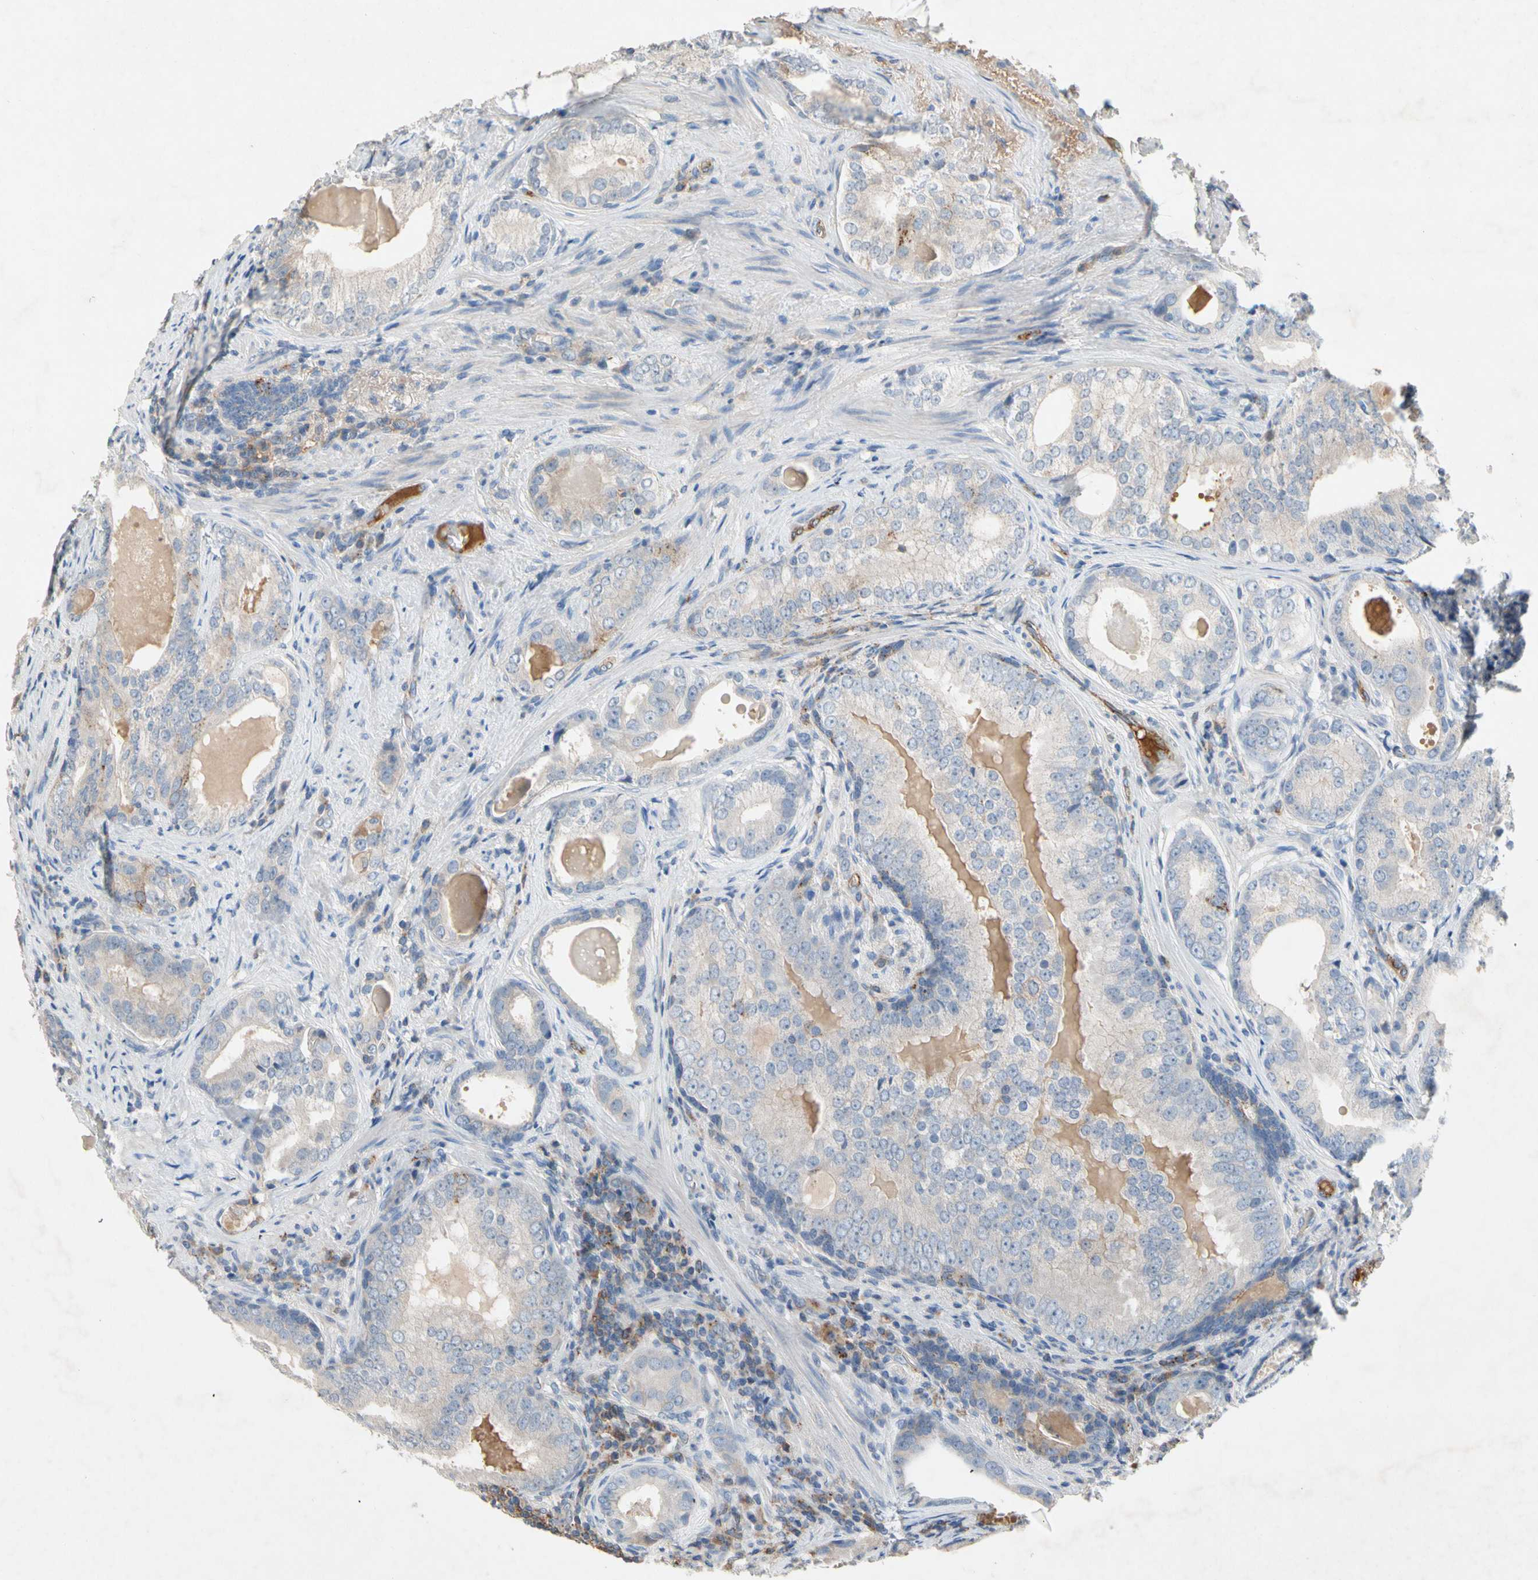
{"staining": {"intensity": "weak", "quantity": "<25%", "location": "cytoplasmic/membranous"}, "tissue": "prostate cancer", "cell_type": "Tumor cells", "image_type": "cancer", "snomed": [{"axis": "morphology", "description": "Adenocarcinoma, High grade"}, {"axis": "topography", "description": "Prostate"}], "caption": "Immunohistochemical staining of human adenocarcinoma (high-grade) (prostate) demonstrates no significant staining in tumor cells.", "gene": "NDFIP2", "patient": {"sex": "male", "age": 66}}